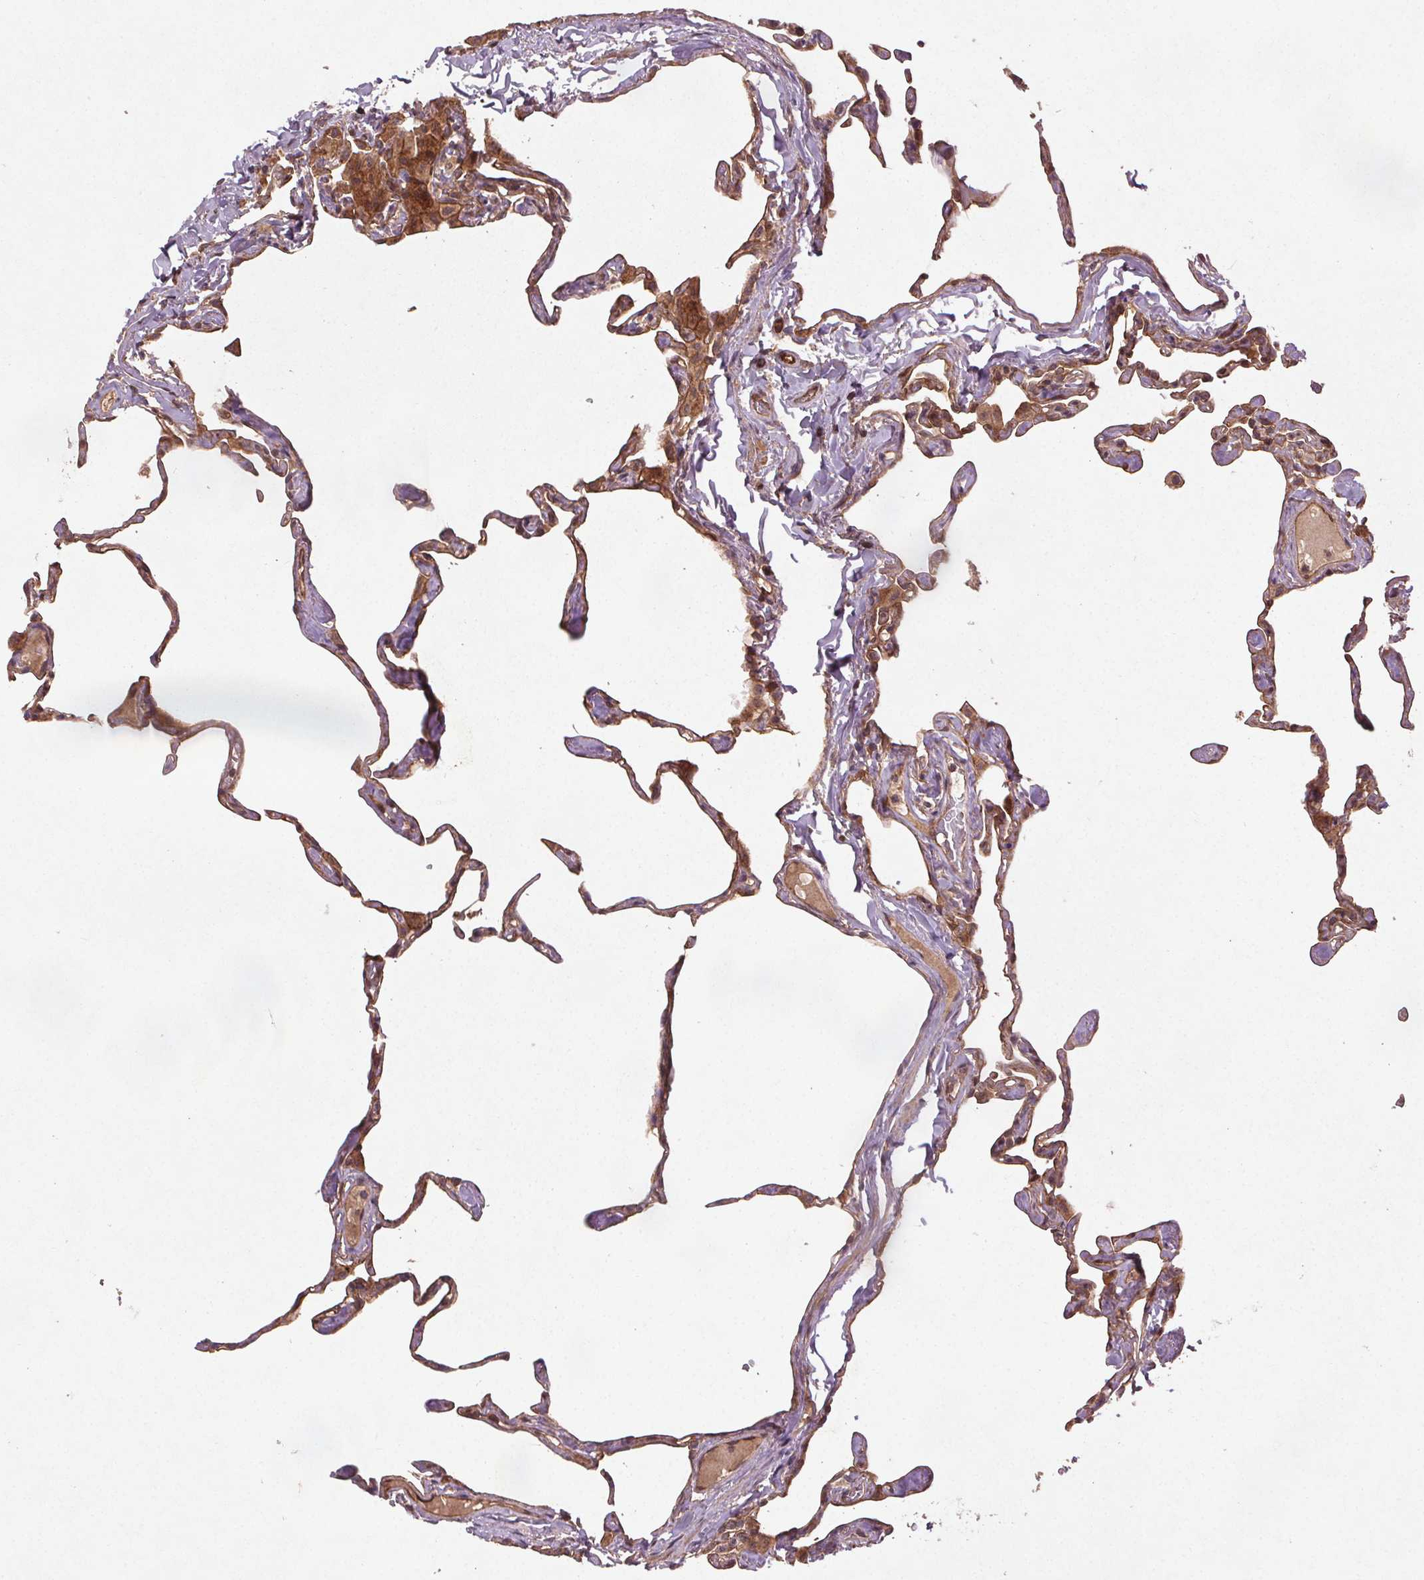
{"staining": {"intensity": "moderate", "quantity": "25%-75%", "location": "cytoplasmic/membranous"}, "tissue": "lung", "cell_type": "Alveolar cells", "image_type": "normal", "snomed": [{"axis": "morphology", "description": "Normal tissue, NOS"}, {"axis": "topography", "description": "Lung"}], "caption": "DAB immunohistochemical staining of benign lung demonstrates moderate cytoplasmic/membranous protein staining in about 25%-75% of alveolar cells. (IHC, brightfield microscopy, high magnification).", "gene": "SEC14L2", "patient": {"sex": "male", "age": 65}}